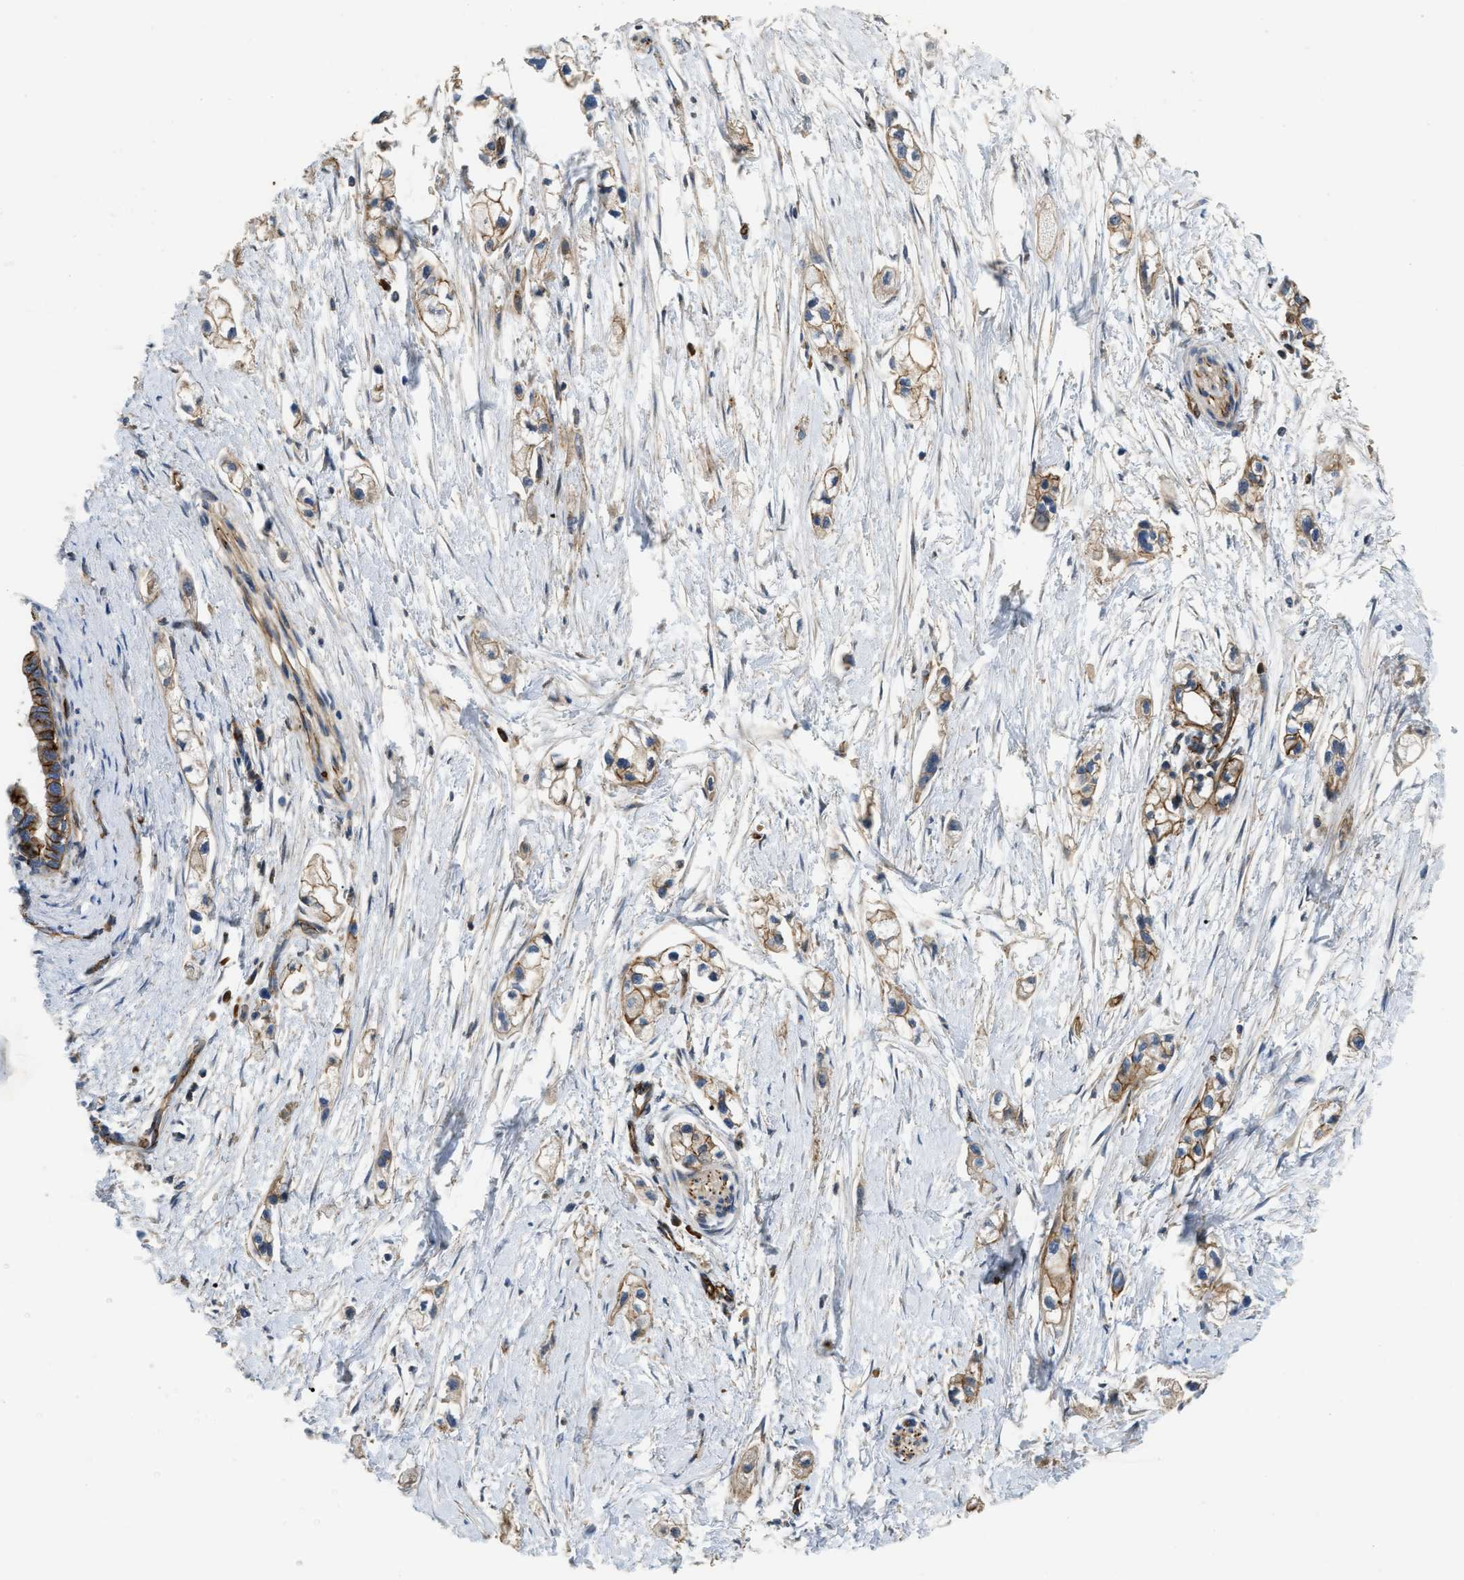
{"staining": {"intensity": "moderate", "quantity": ">75%", "location": "cytoplasmic/membranous"}, "tissue": "pancreatic cancer", "cell_type": "Tumor cells", "image_type": "cancer", "snomed": [{"axis": "morphology", "description": "Adenocarcinoma, NOS"}, {"axis": "topography", "description": "Pancreas"}], "caption": "A micrograph of pancreatic cancer (adenocarcinoma) stained for a protein reveals moderate cytoplasmic/membranous brown staining in tumor cells.", "gene": "ERC1", "patient": {"sex": "male", "age": 74}}